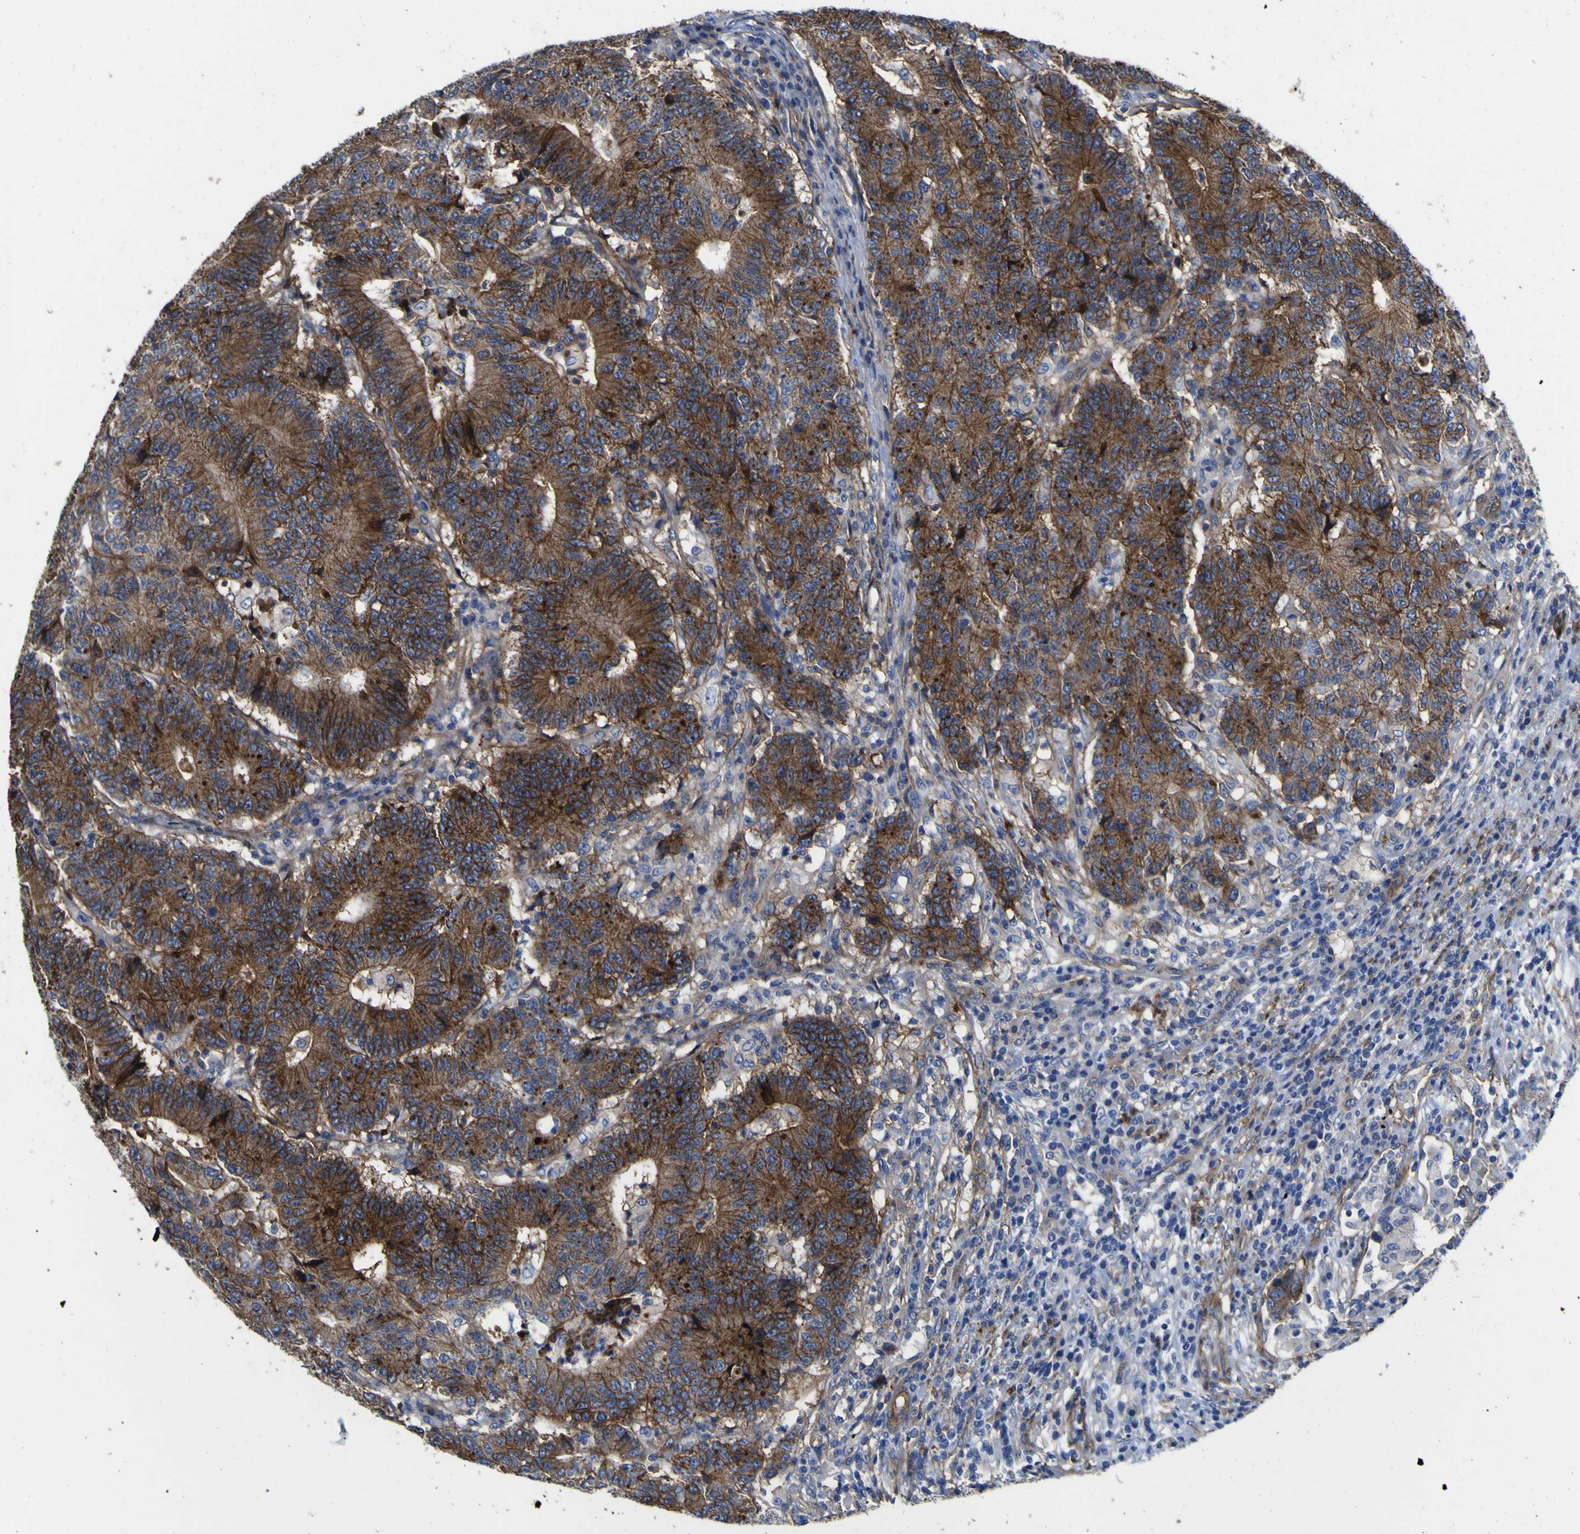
{"staining": {"intensity": "moderate", "quantity": ">75%", "location": "cytoplasmic/membranous"}, "tissue": "colorectal cancer", "cell_type": "Tumor cells", "image_type": "cancer", "snomed": [{"axis": "morphology", "description": "Normal tissue, NOS"}, {"axis": "morphology", "description": "Adenocarcinoma, NOS"}, {"axis": "topography", "description": "Colon"}], "caption": "A histopathology image showing moderate cytoplasmic/membranous positivity in about >75% of tumor cells in colorectal cancer (adenocarcinoma), as visualized by brown immunohistochemical staining.", "gene": "CD151", "patient": {"sex": "female", "age": 75}}